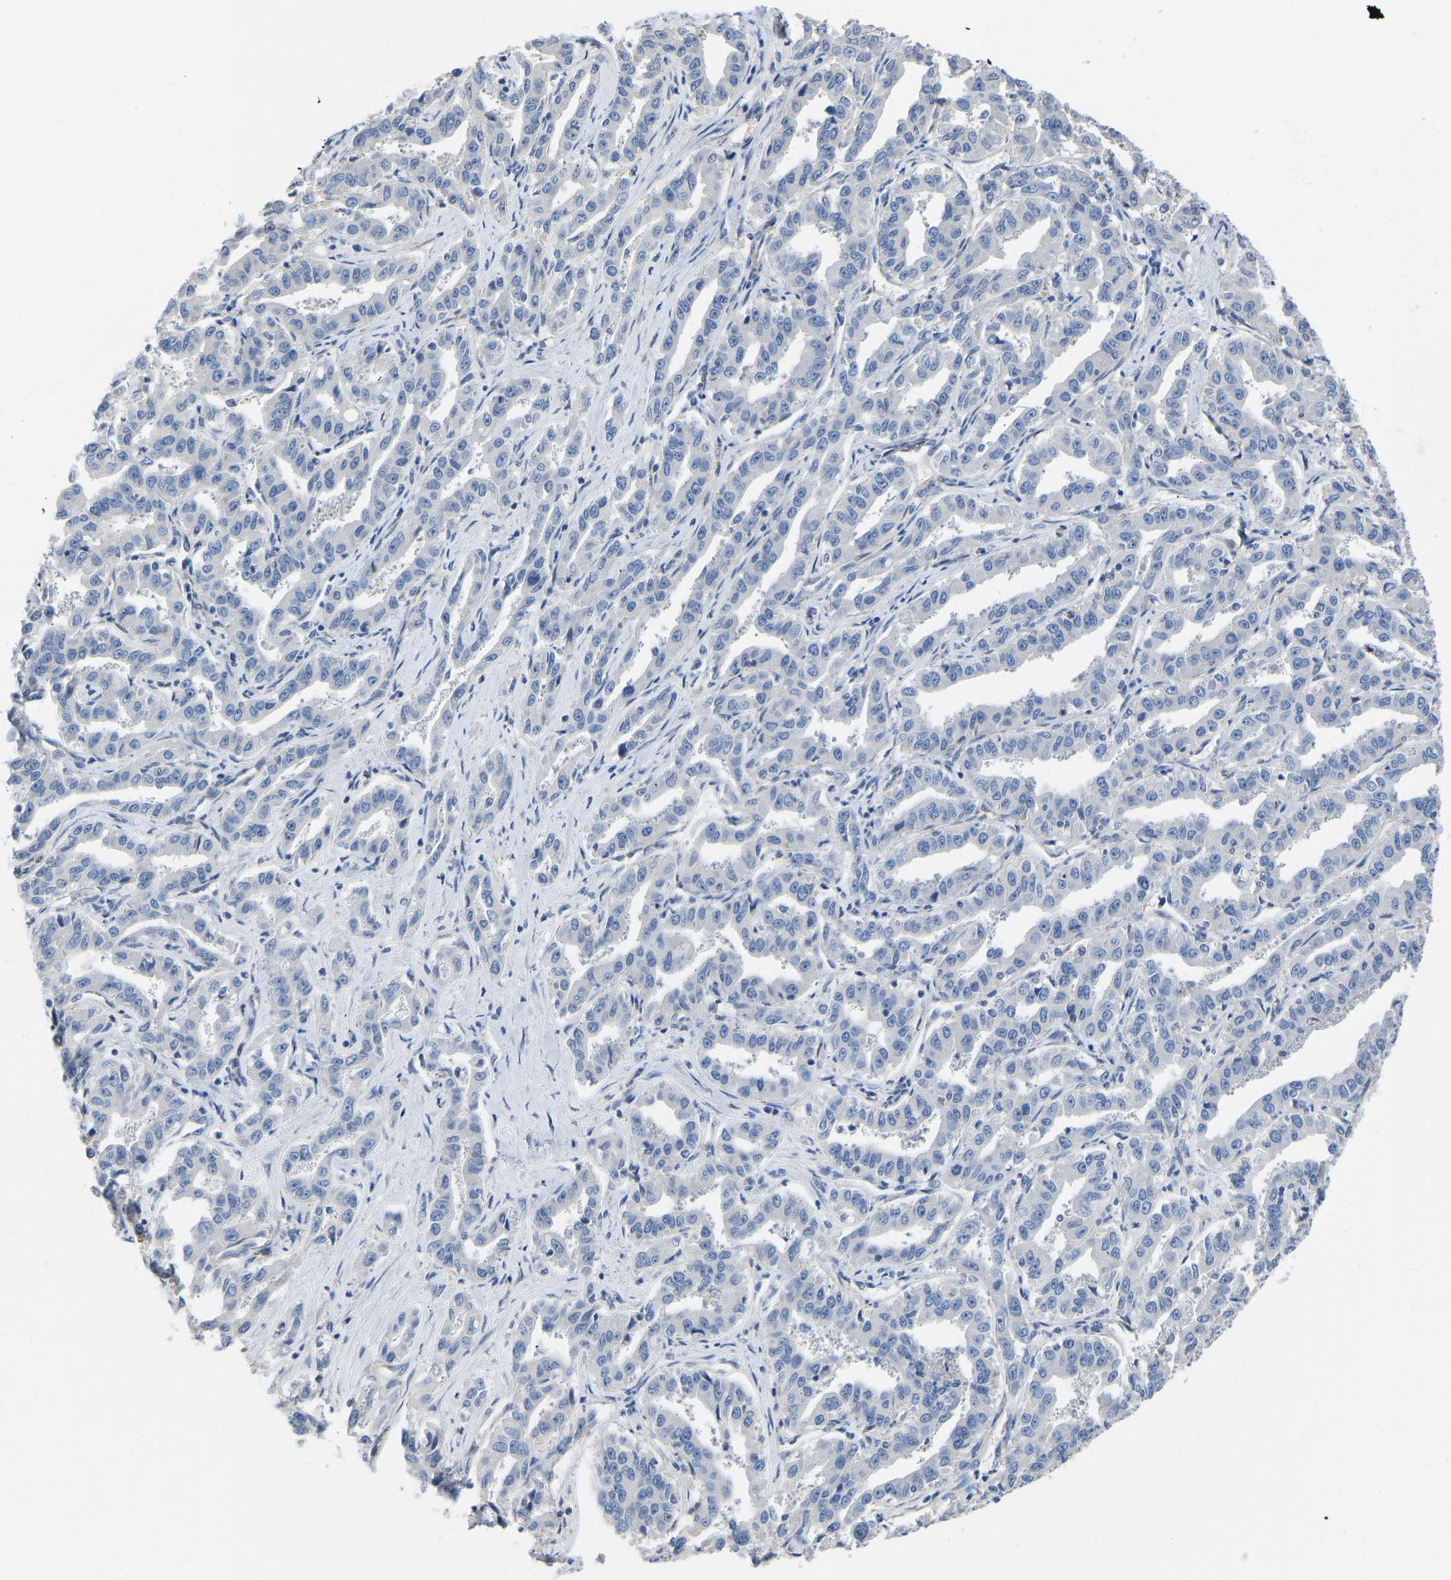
{"staining": {"intensity": "negative", "quantity": "none", "location": "none"}, "tissue": "liver cancer", "cell_type": "Tumor cells", "image_type": "cancer", "snomed": [{"axis": "morphology", "description": "Cholangiocarcinoma"}, {"axis": "topography", "description": "Liver"}], "caption": "Liver cholangiocarcinoma stained for a protein using immunohistochemistry (IHC) displays no positivity tumor cells.", "gene": "ELMO2", "patient": {"sex": "male", "age": 59}}